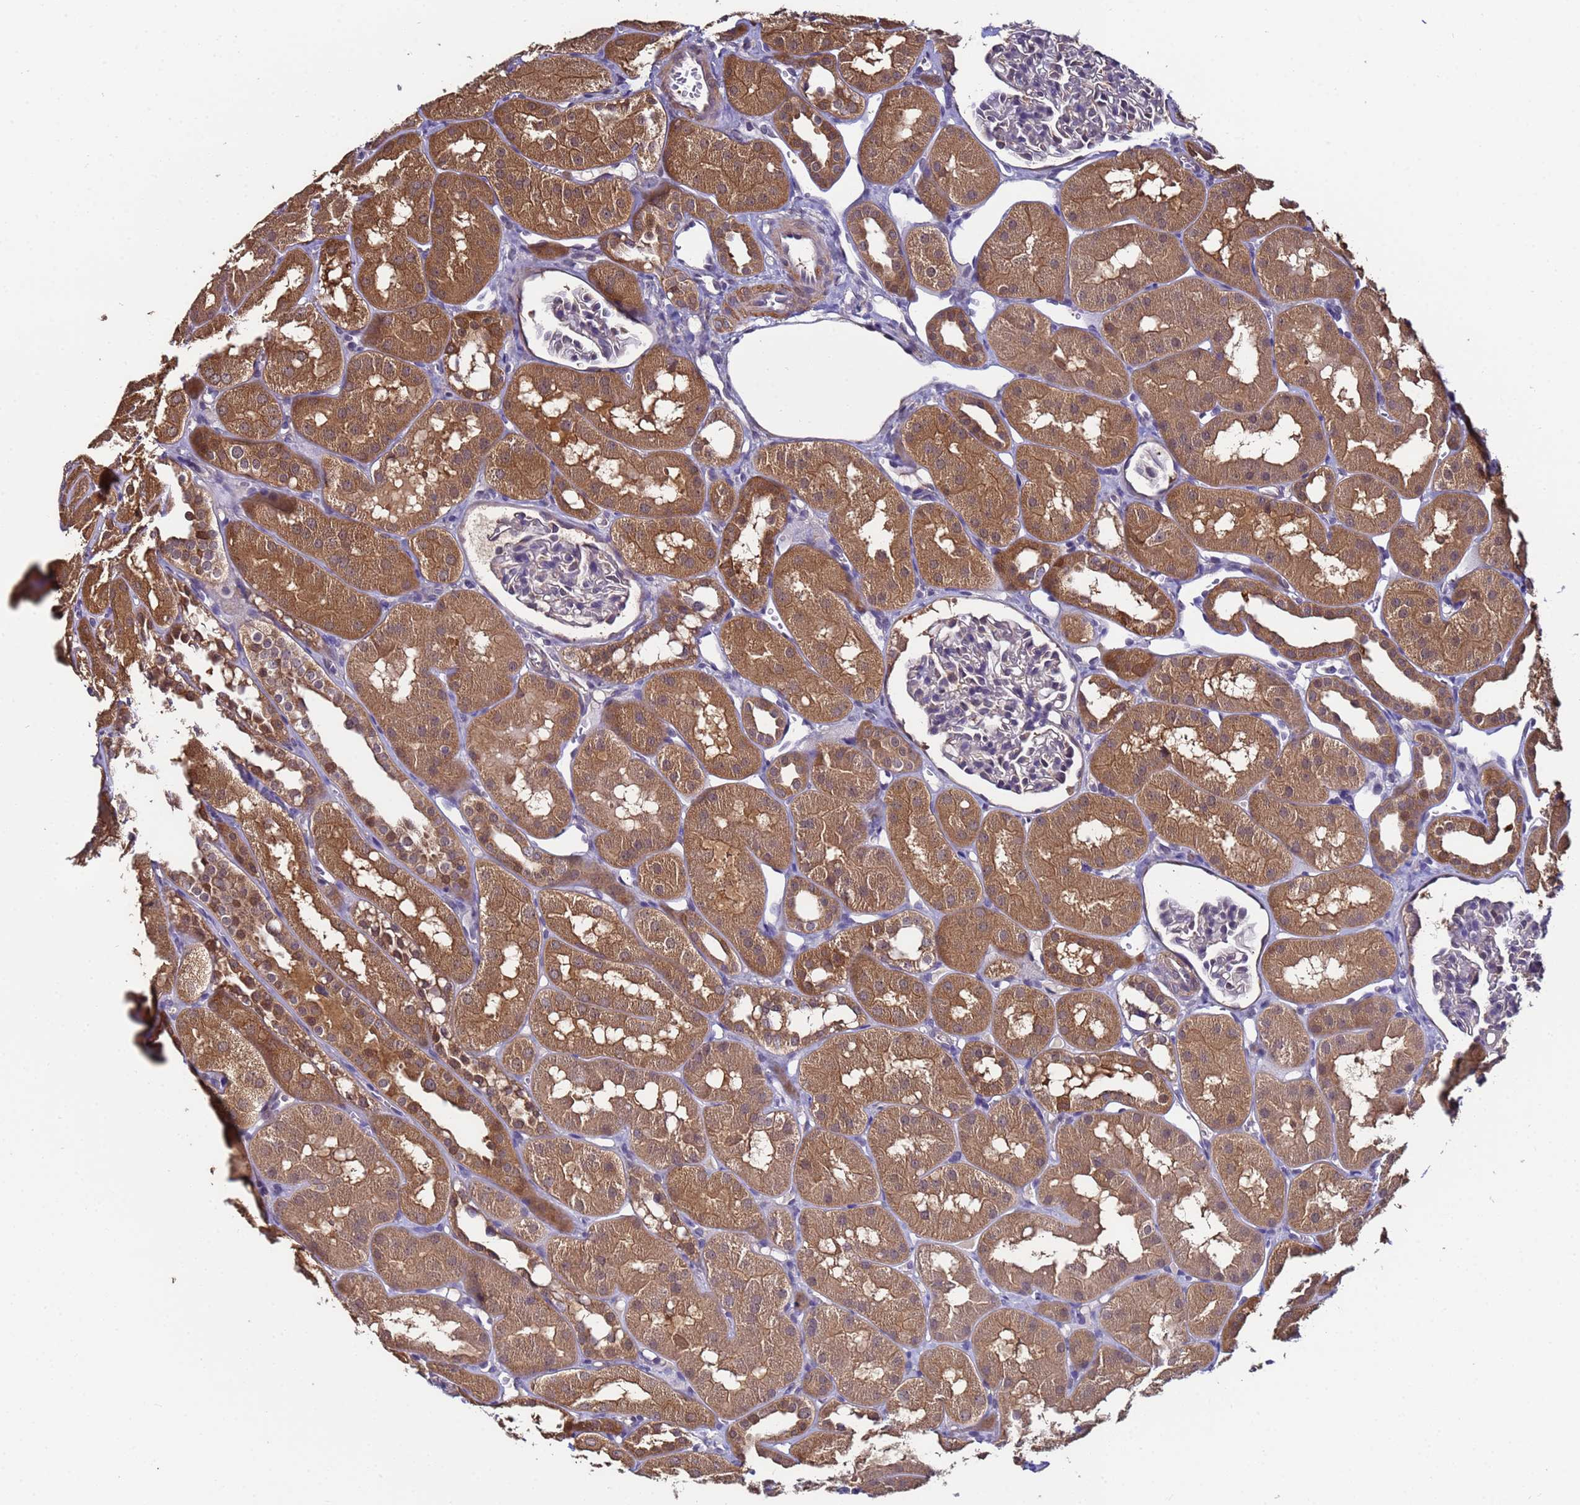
{"staining": {"intensity": "negative", "quantity": "none", "location": "none"}, "tissue": "kidney", "cell_type": "Cells in glomeruli", "image_type": "normal", "snomed": [{"axis": "morphology", "description": "Normal tissue, NOS"}, {"axis": "topography", "description": "Kidney"}, {"axis": "topography", "description": "Urinary bladder"}], "caption": "Cells in glomeruli show no significant protein staining in benign kidney.", "gene": "NAXE", "patient": {"sex": "male", "age": 16}}